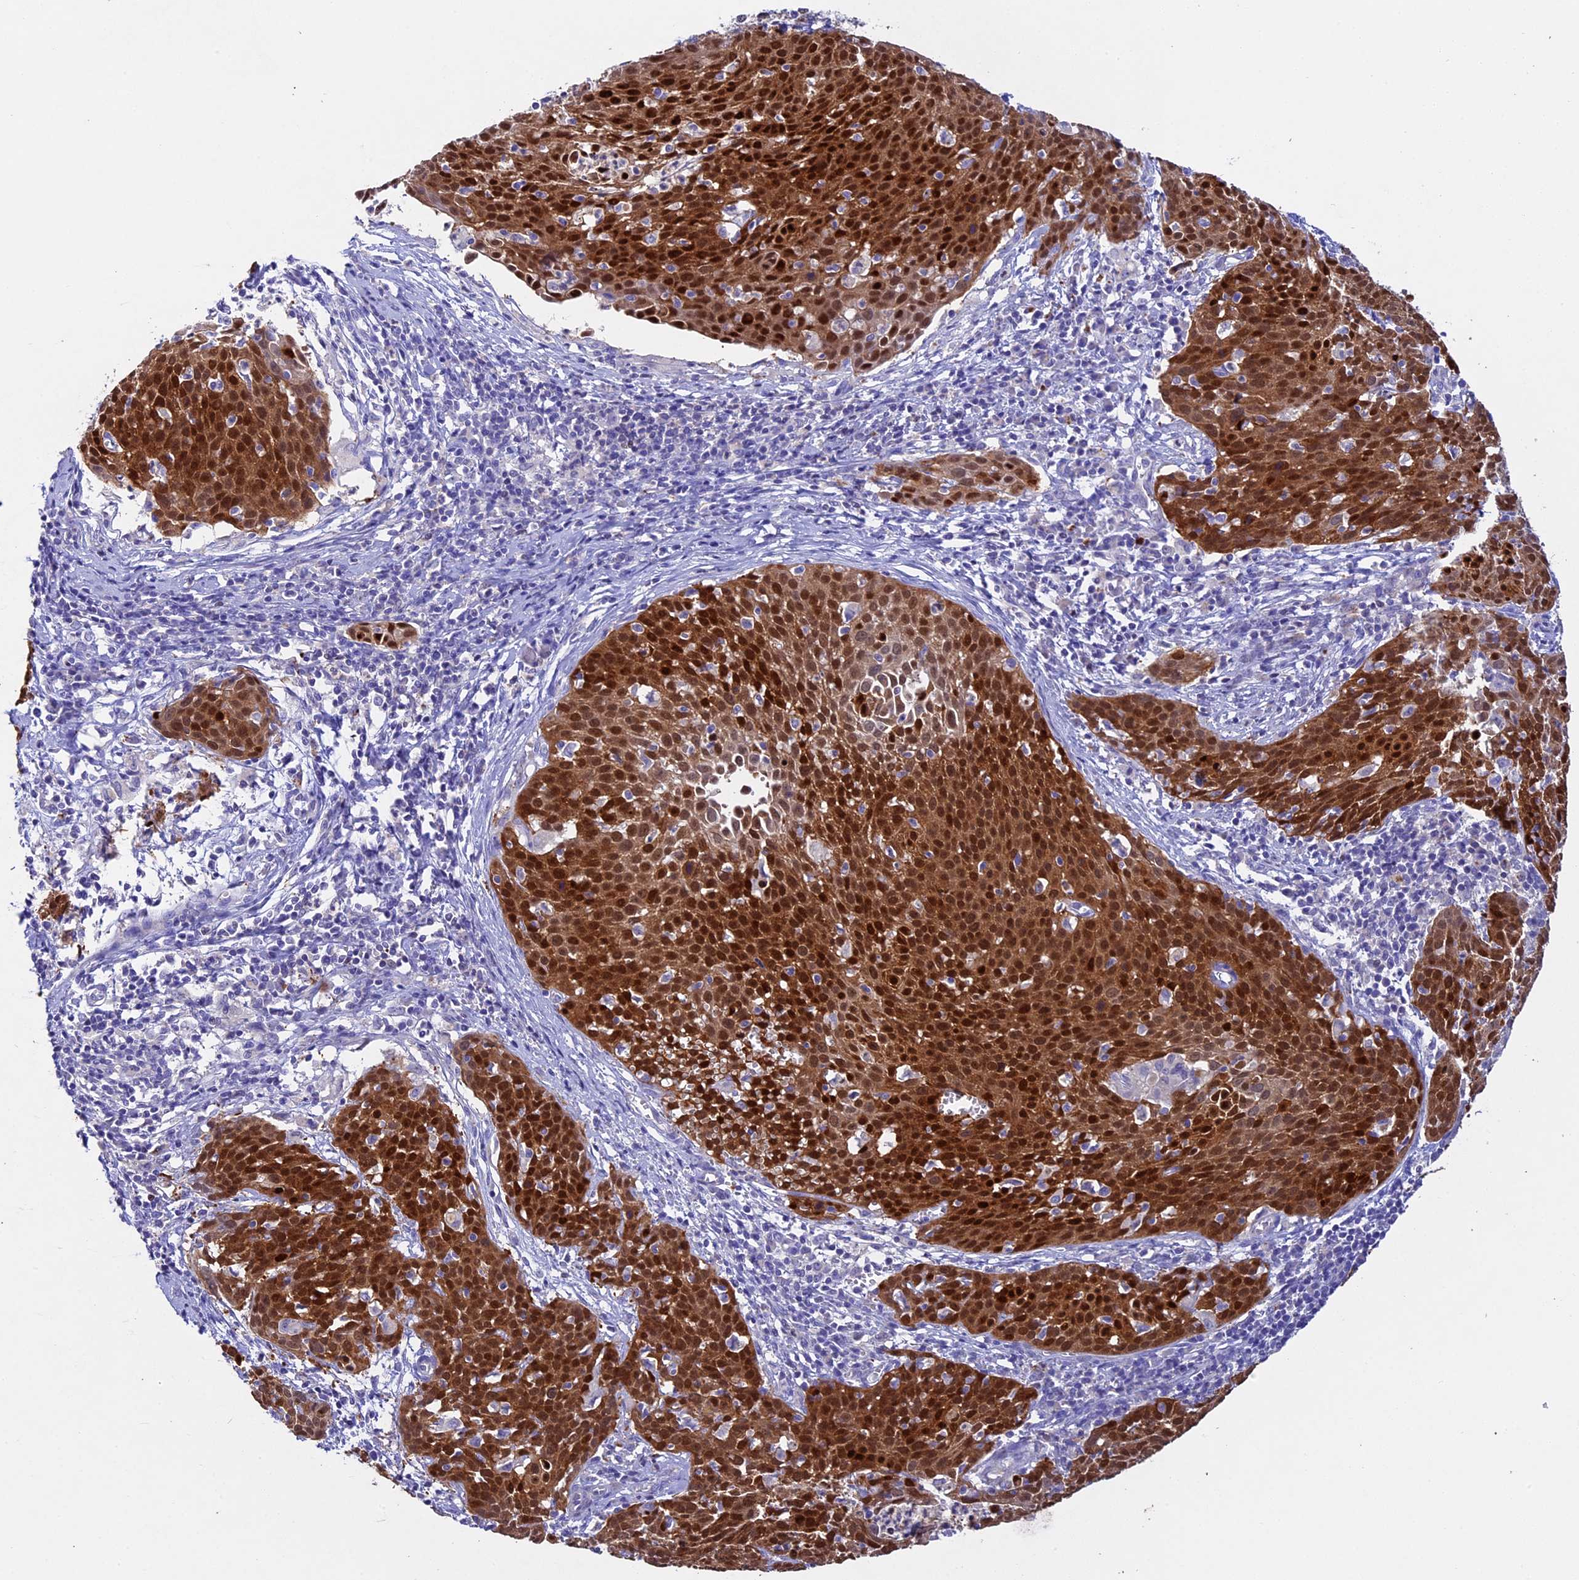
{"staining": {"intensity": "strong", "quantity": ">75%", "location": "cytoplasmic/membranous,nuclear"}, "tissue": "cervical cancer", "cell_type": "Tumor cells", "image_type": "cancer", "snomed": [{"axis": "morphology", "description": "Squamous cell carcinoma, NOS"}, {"axis": "topography", "description": "Cervix"}], "caption": "Cervical cancer stained for a protein exhibits strong cytoplasmic/membranous and nuclear positivity in tumor cells.", "gene": "TGDS", "patient": {"sex": "female", "age": 38}}